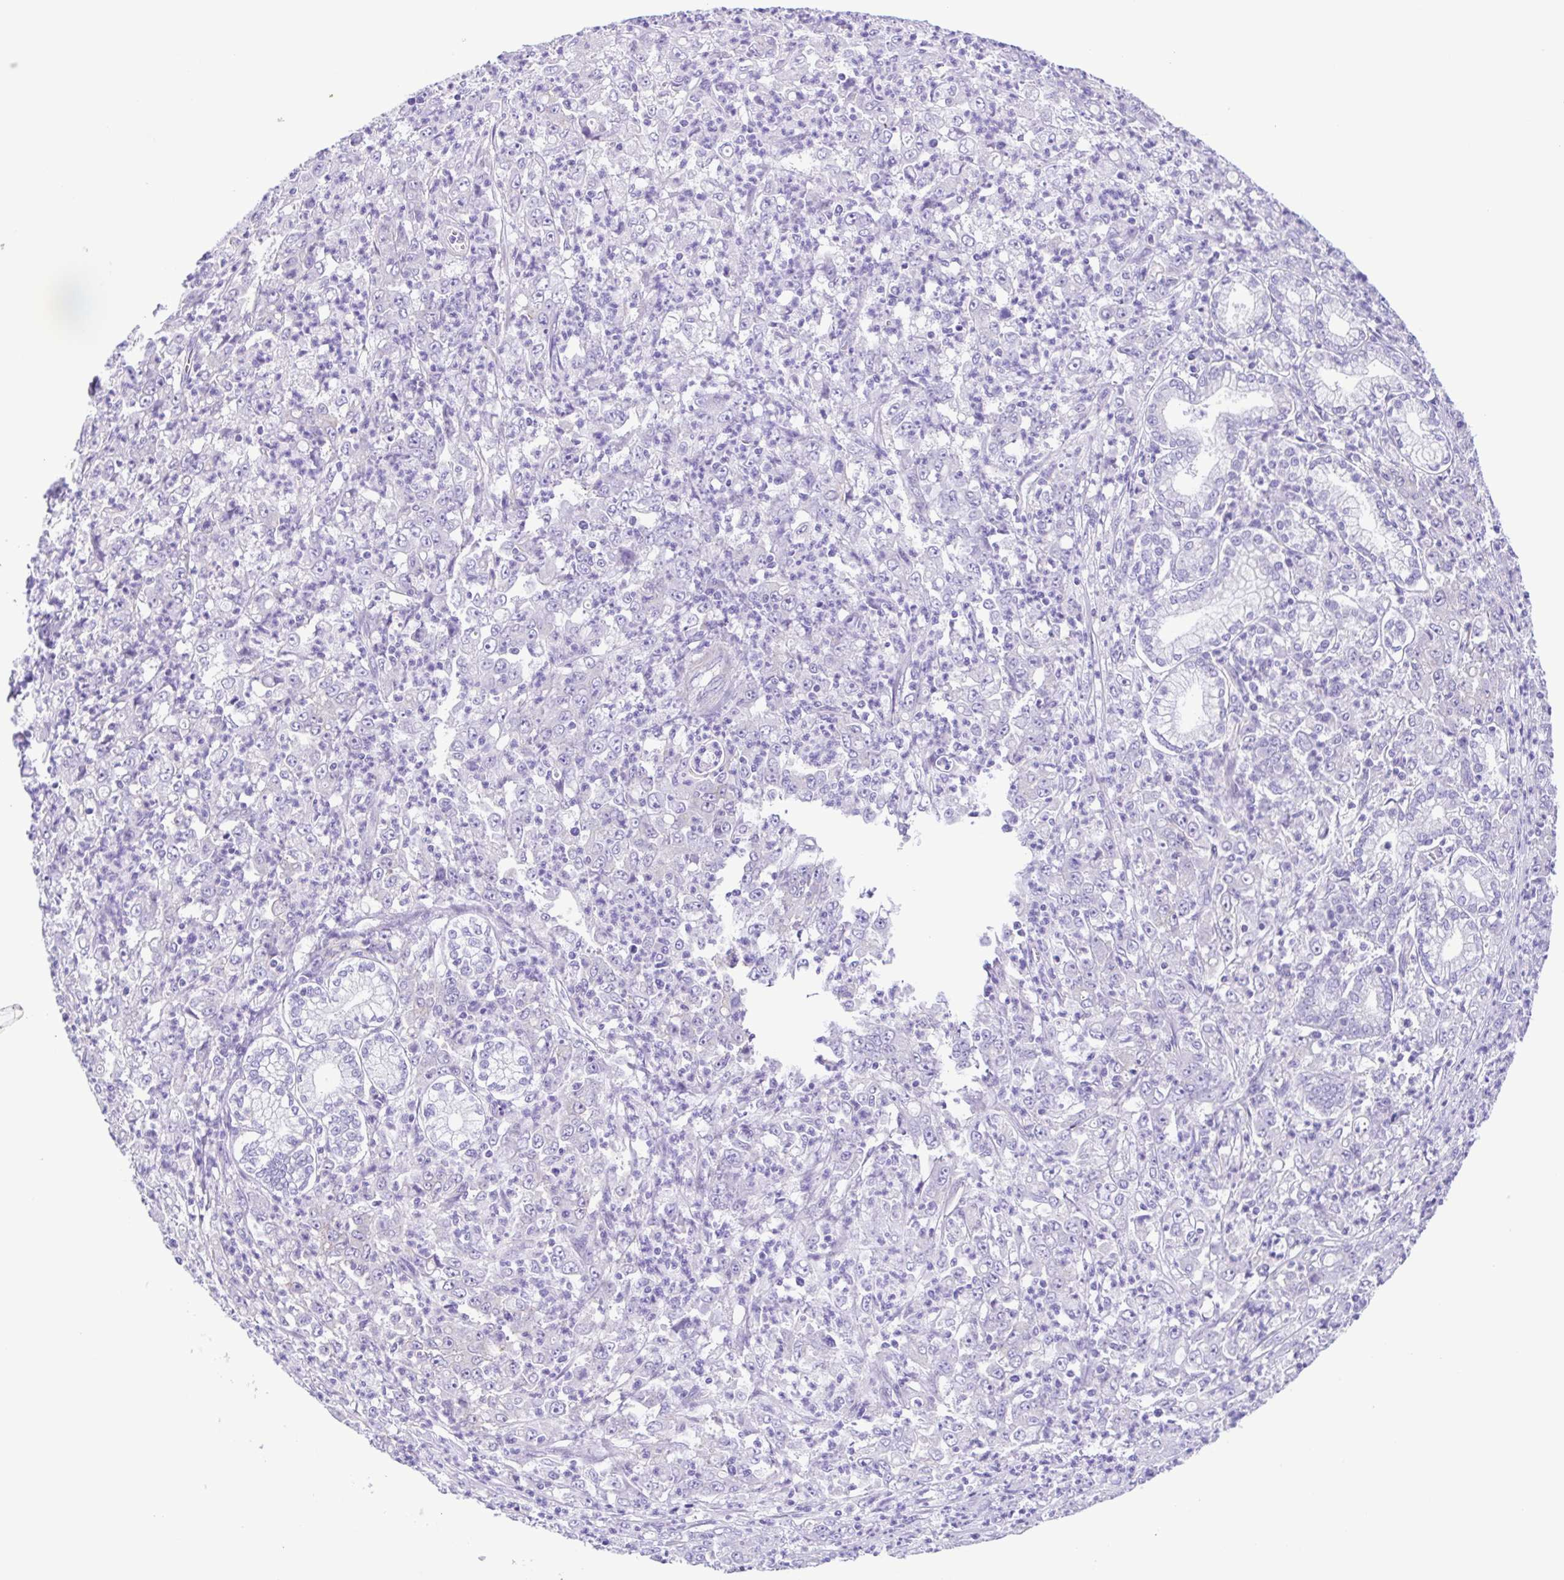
{"staining": {"intensity": "negative", "quantity": "none", "location": "none"}, "tissue": "stomach cancer", "cell_type": "Tumor cells", "image_type": "cancer", "snomed": [{"axis": "morphology", "description": "Adenocarcinoma, NOS"}, {"axis": "topography", "description": "Stomach, lower"}], "caption": "Micrograph shows no protein expression in tumor cells of stomach cancer tissue.", "gene": "ISM2", "patient": {"sex": "female", "age": 71}}